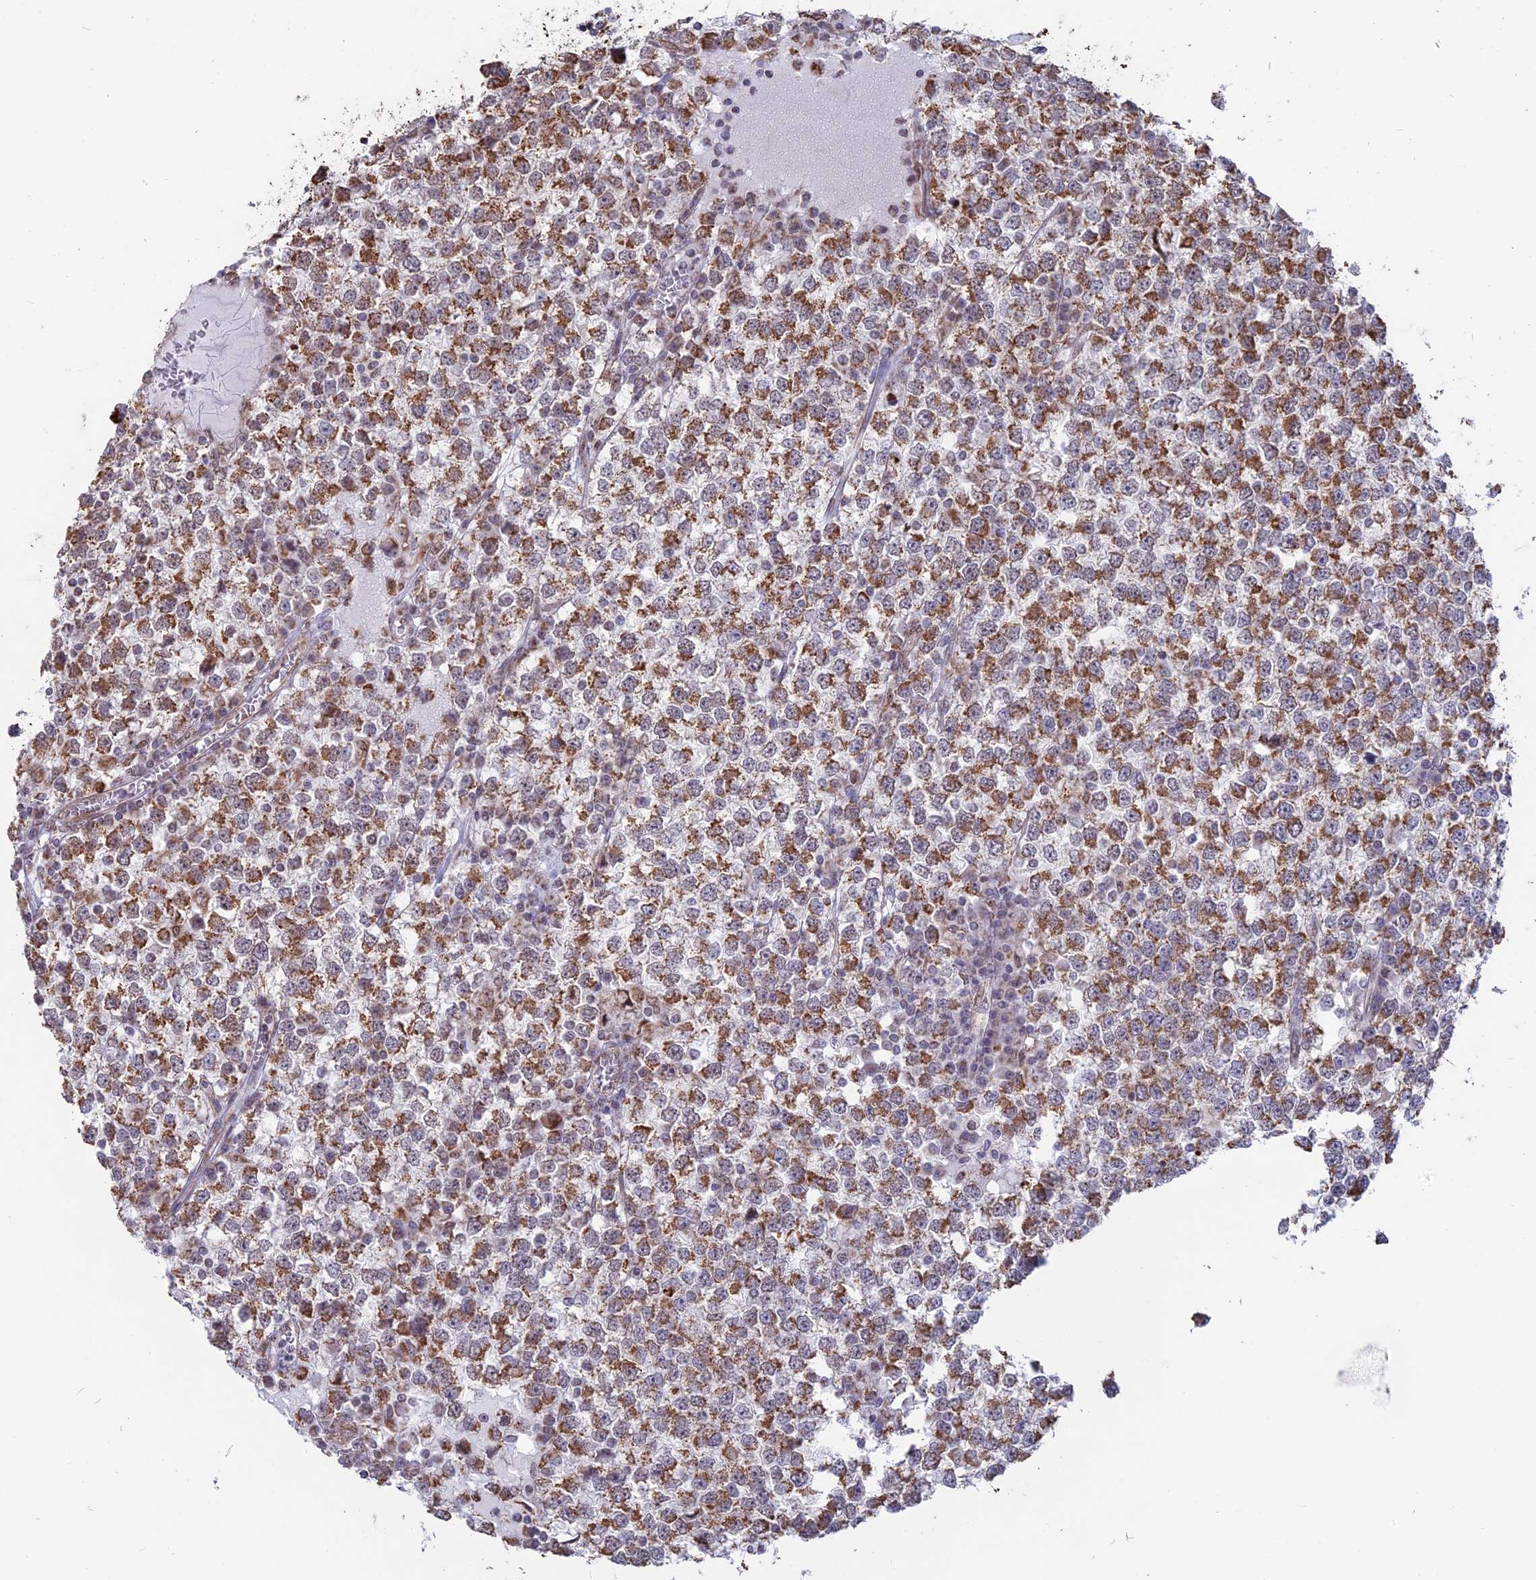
{"staining": {"intensity": "moderate", "quantity": ">75%", "location": "cytoplasmic/membranous"}, "tissue": "testis cancer", "cell_type": "Tumor cells", "image_type": "cancer", "snomed": [{"axis": "morphology", "description": "Seminoma, NOS"}, {"axis": "topography", "description": "Testis"}], "caption": "Immunohistochemical staining of testis seminoma reveals medium levels of moderate cytoplasmic/membranous positivity in approximately >75% of tumor cells.", "gene": "ARHGAP40", "patient": {"sex": "male", "age": 65}}